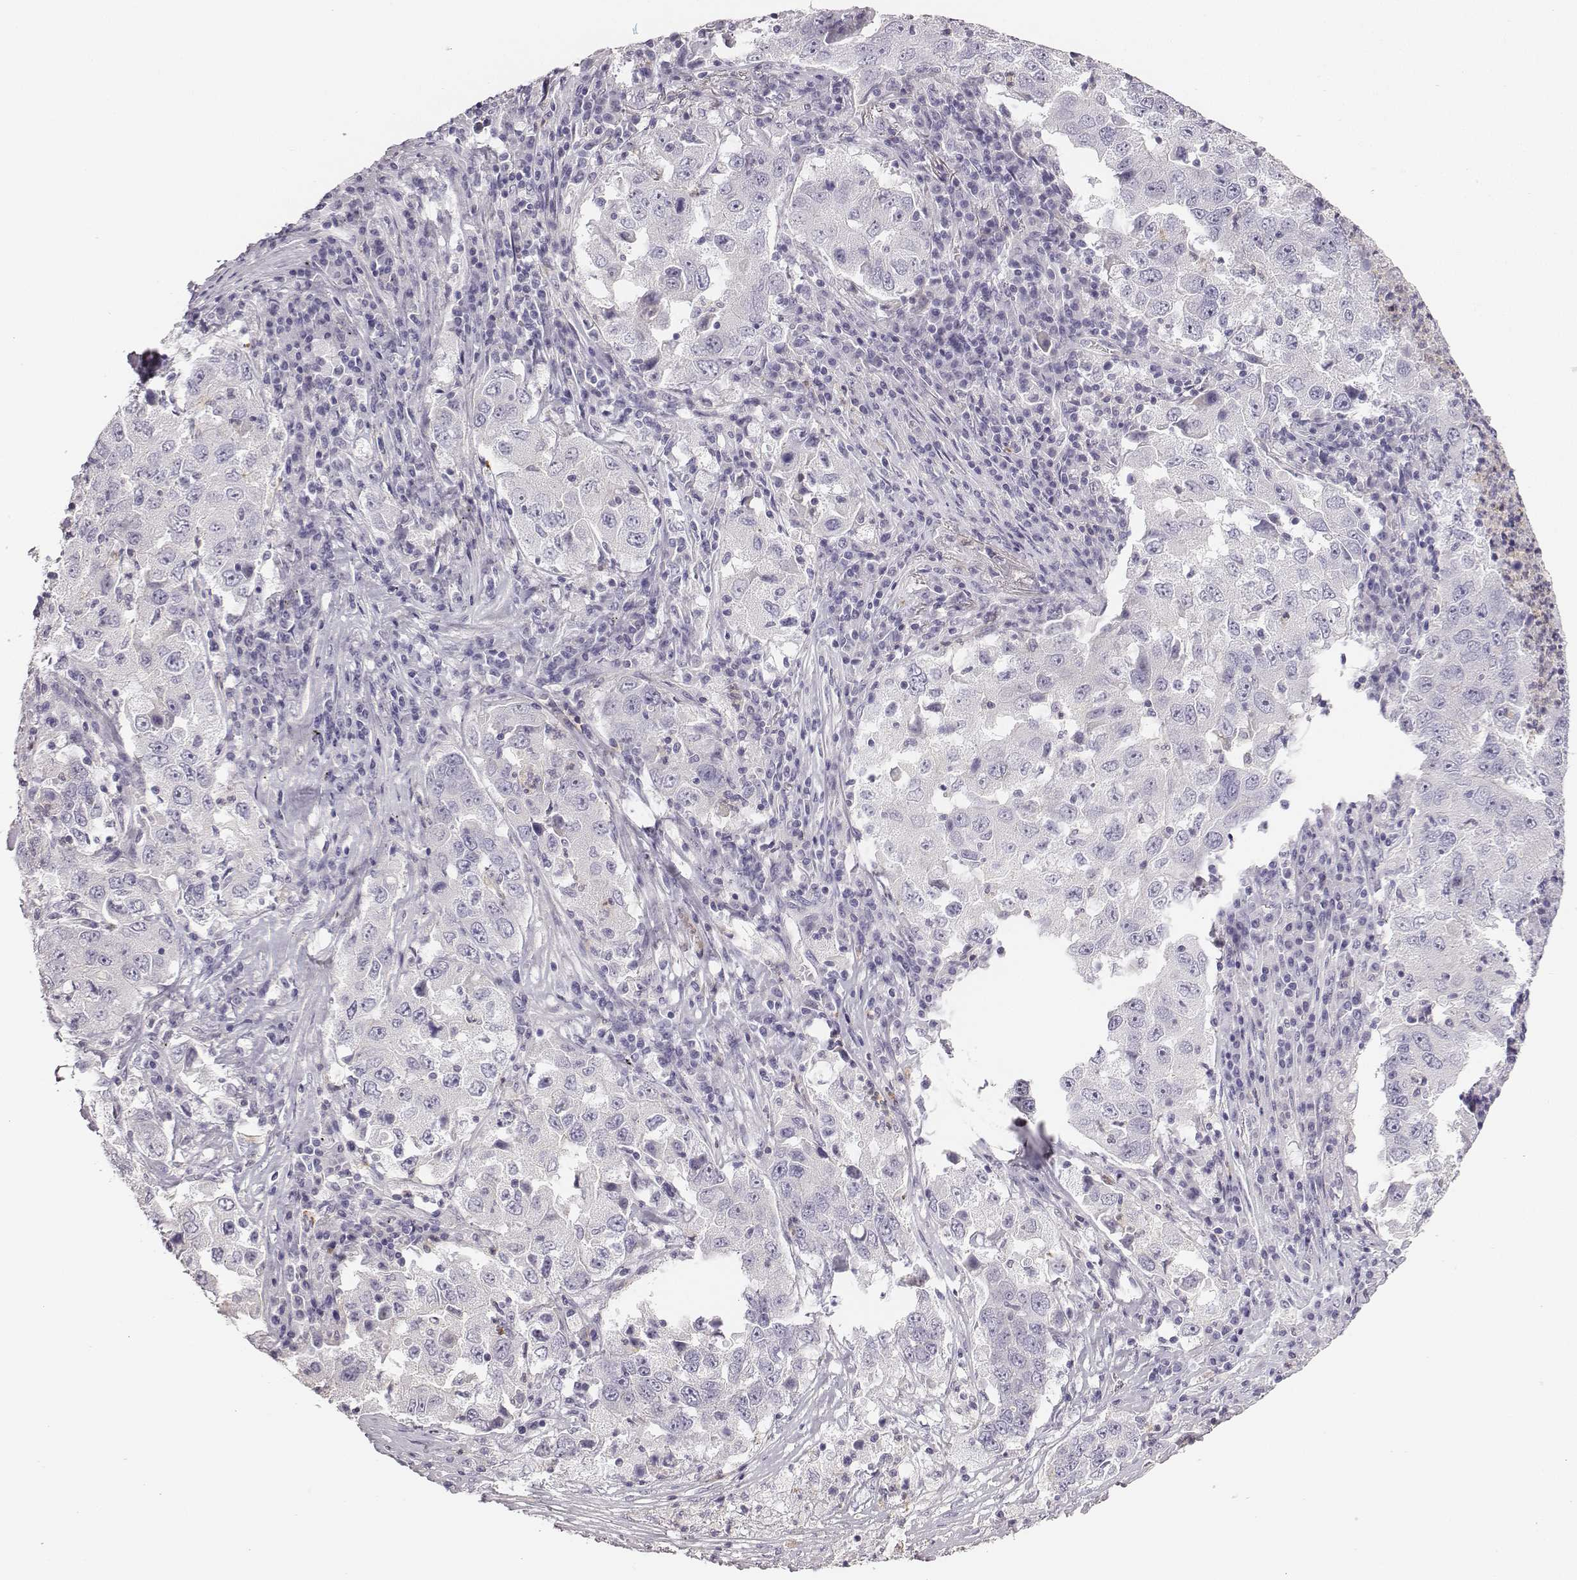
{"staining": {"intensity": "negative", "quantity": "none", "location": "none"}, "tissue": "lung cancer", "cell_type": "Tumor cells", "image_type": "cancer", "snomed": [{"axis": "morphology", "description": "Adenocarcinoma, NOS"}, {"axis": "topography", "description": "Lung"}], "caption": "The histopathology image displays no staining of tumor cells in lung adenocarcinoma. The staining was performed using DAB to visualize the protein expression in brown, while the nuclei were stained in blue with hematoxylin (Magnification: 20x).", "gene": "ADAM7", "patient": {"sex": "male", "age": 73}}